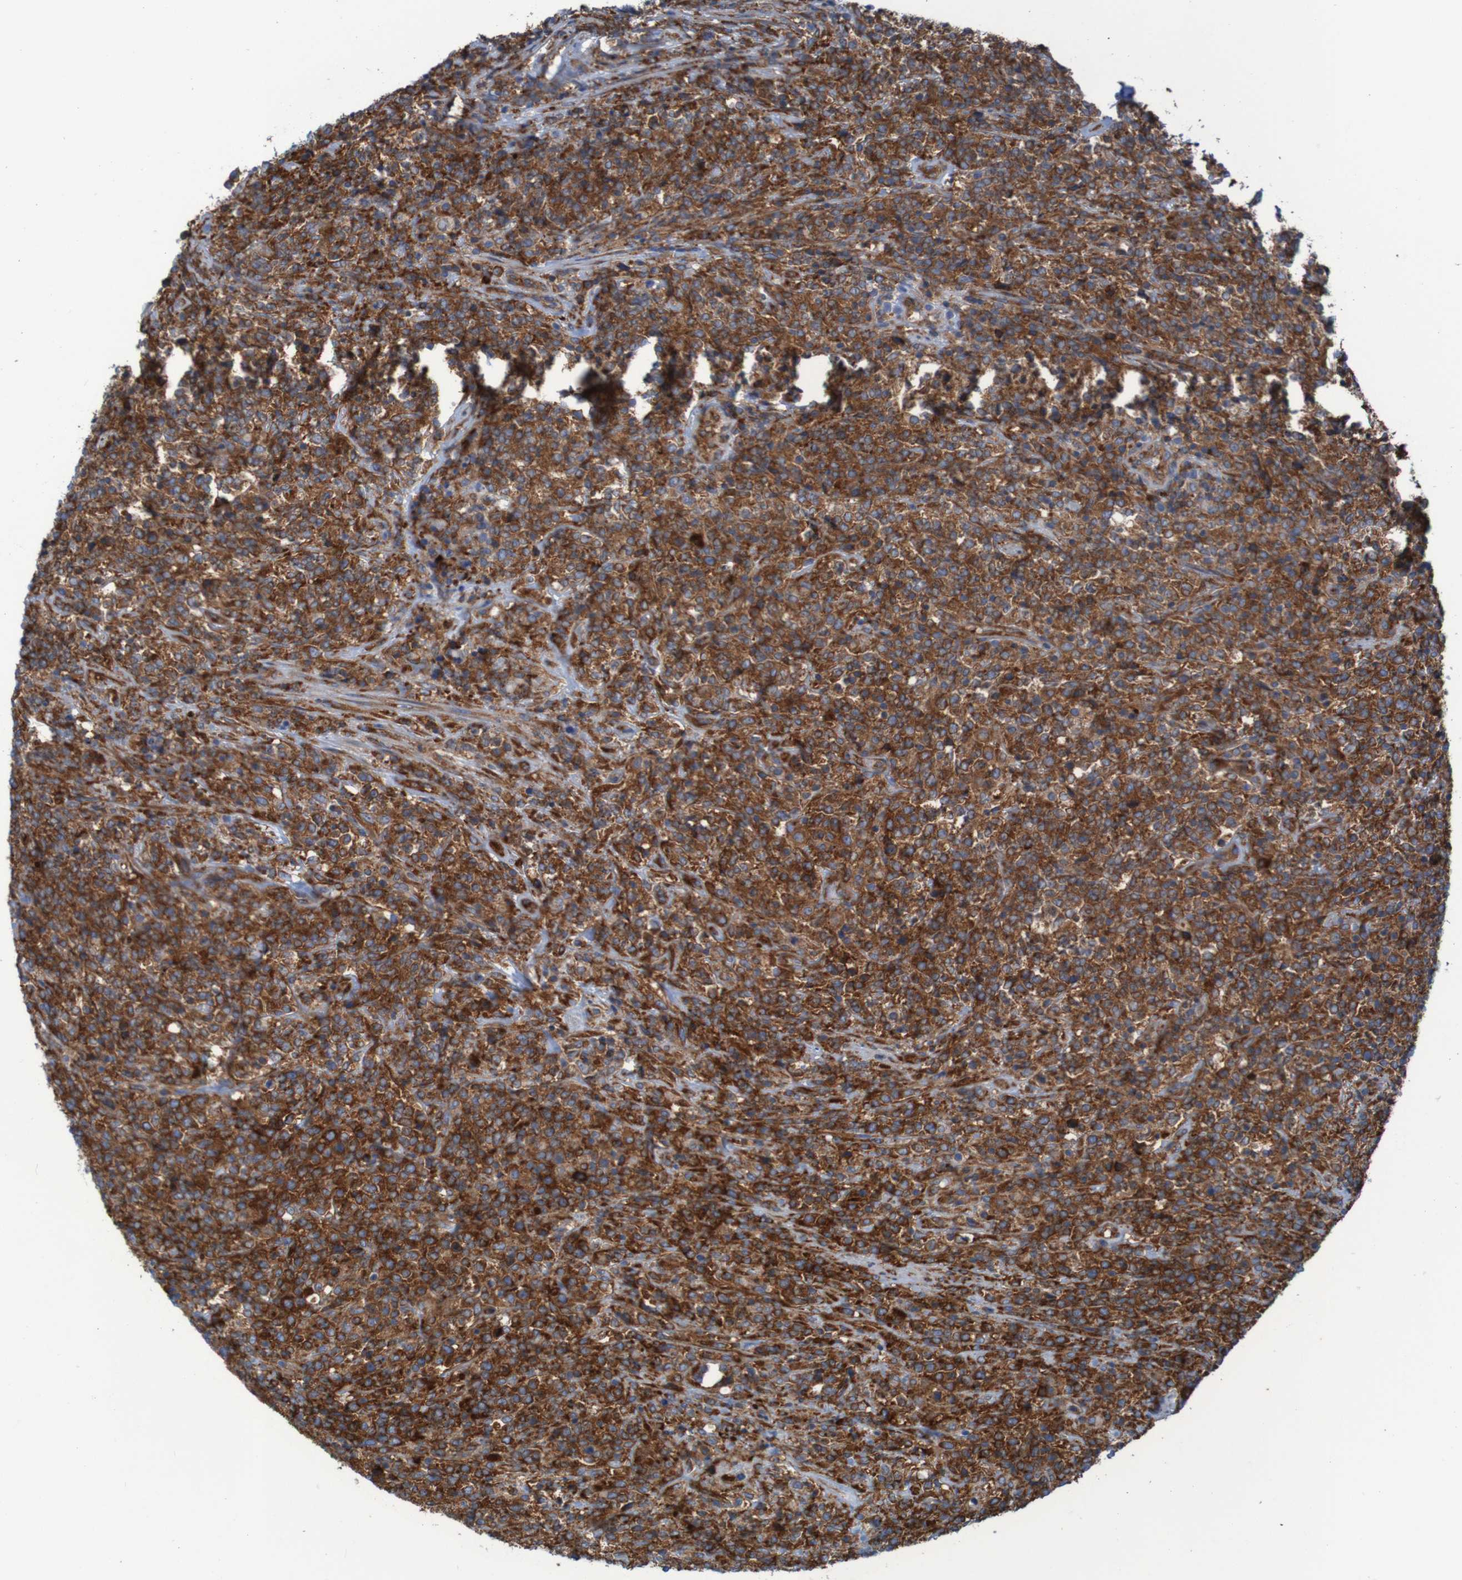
{"staining": {"intensity": "strong", "quantity": ">75%", "location": "cytoplasmic/membranous"}, "tissue": "lymphoma", "cell_type": "Tumor cells", "image_type": "cancer", "snomed": [{"axis": "morphology", "description": "Malignant lymphoma, non-Hodgkin's type, High grade"}, {"axis": "topography", "description": "Soft tissue"}], "caption": "Tumor cells demonstrate high levels of strong cytoplasmic/membranous staining in approximately >75% of cells in human high-grade malignant lymphoma, non-Hodgkin's type.", "gene": "RPL10", "patient": {"sex": "male", "age": 18}}